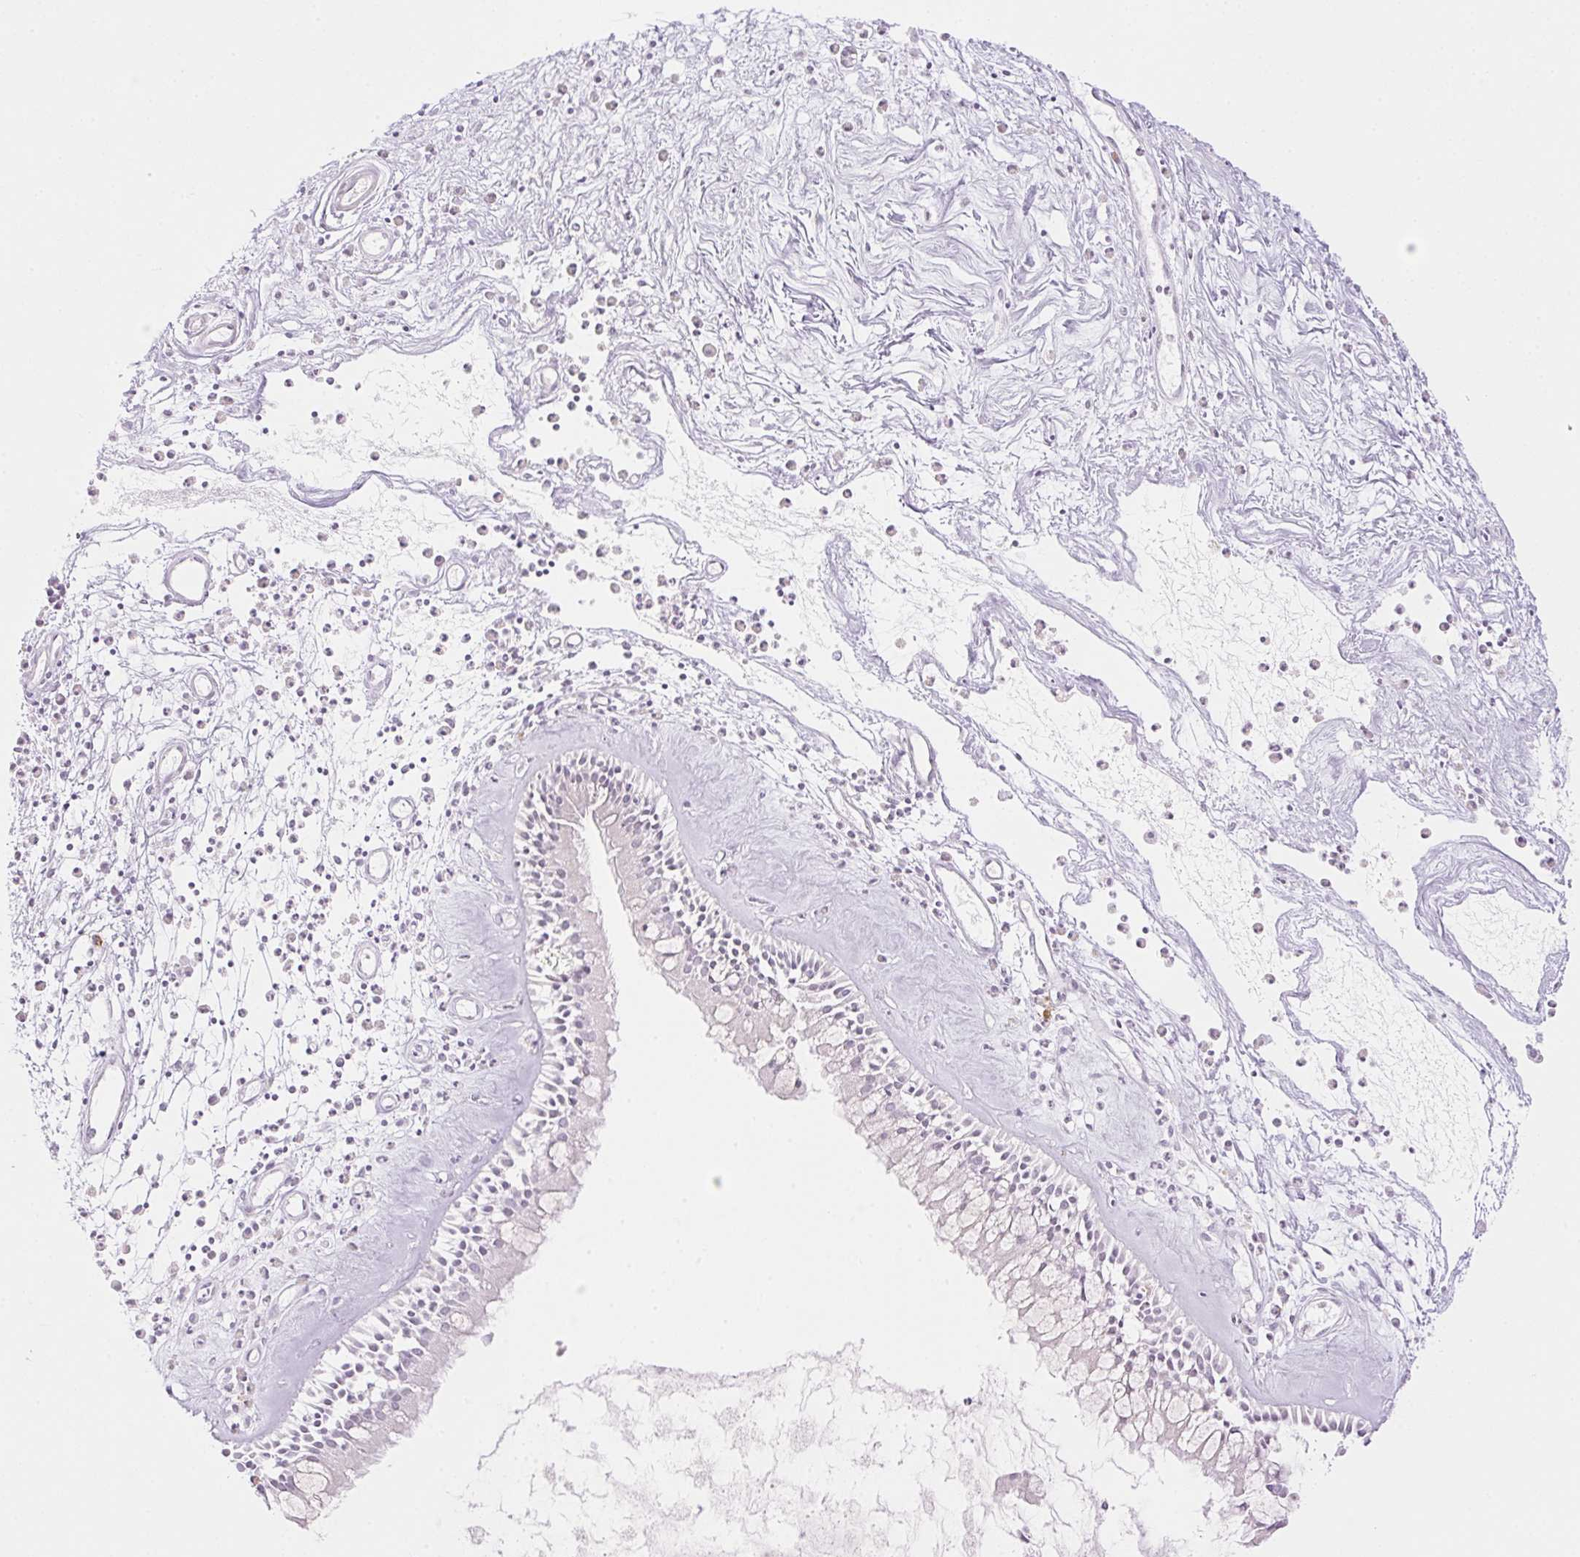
{"staining": {"intensity": "moderate", "quantity": "<25%", "location": "nuclear"}, "tissue": "nasopharynx", "cell_type": "Respiratory epithelial cells", "image_type": "normal", "snomed": [{"axis": "morphology", "description": "Normal tissue, NOS"}, {"axis": "morphology", "description": "Inflammation, NOS"}, {"axis": "topography", "description": "Nasopharynx"}], "caption": "This photomicrograph reveals benign nasopharynx stained with immunohistochemistry to label a protein in brown. The nuclear of respiratory epithelial cells show moderate positivity for the protein. Nuclei are counter-stained blue.", "gene": "SPRYD4", "patient": {"sex": "male", "age": 61}}